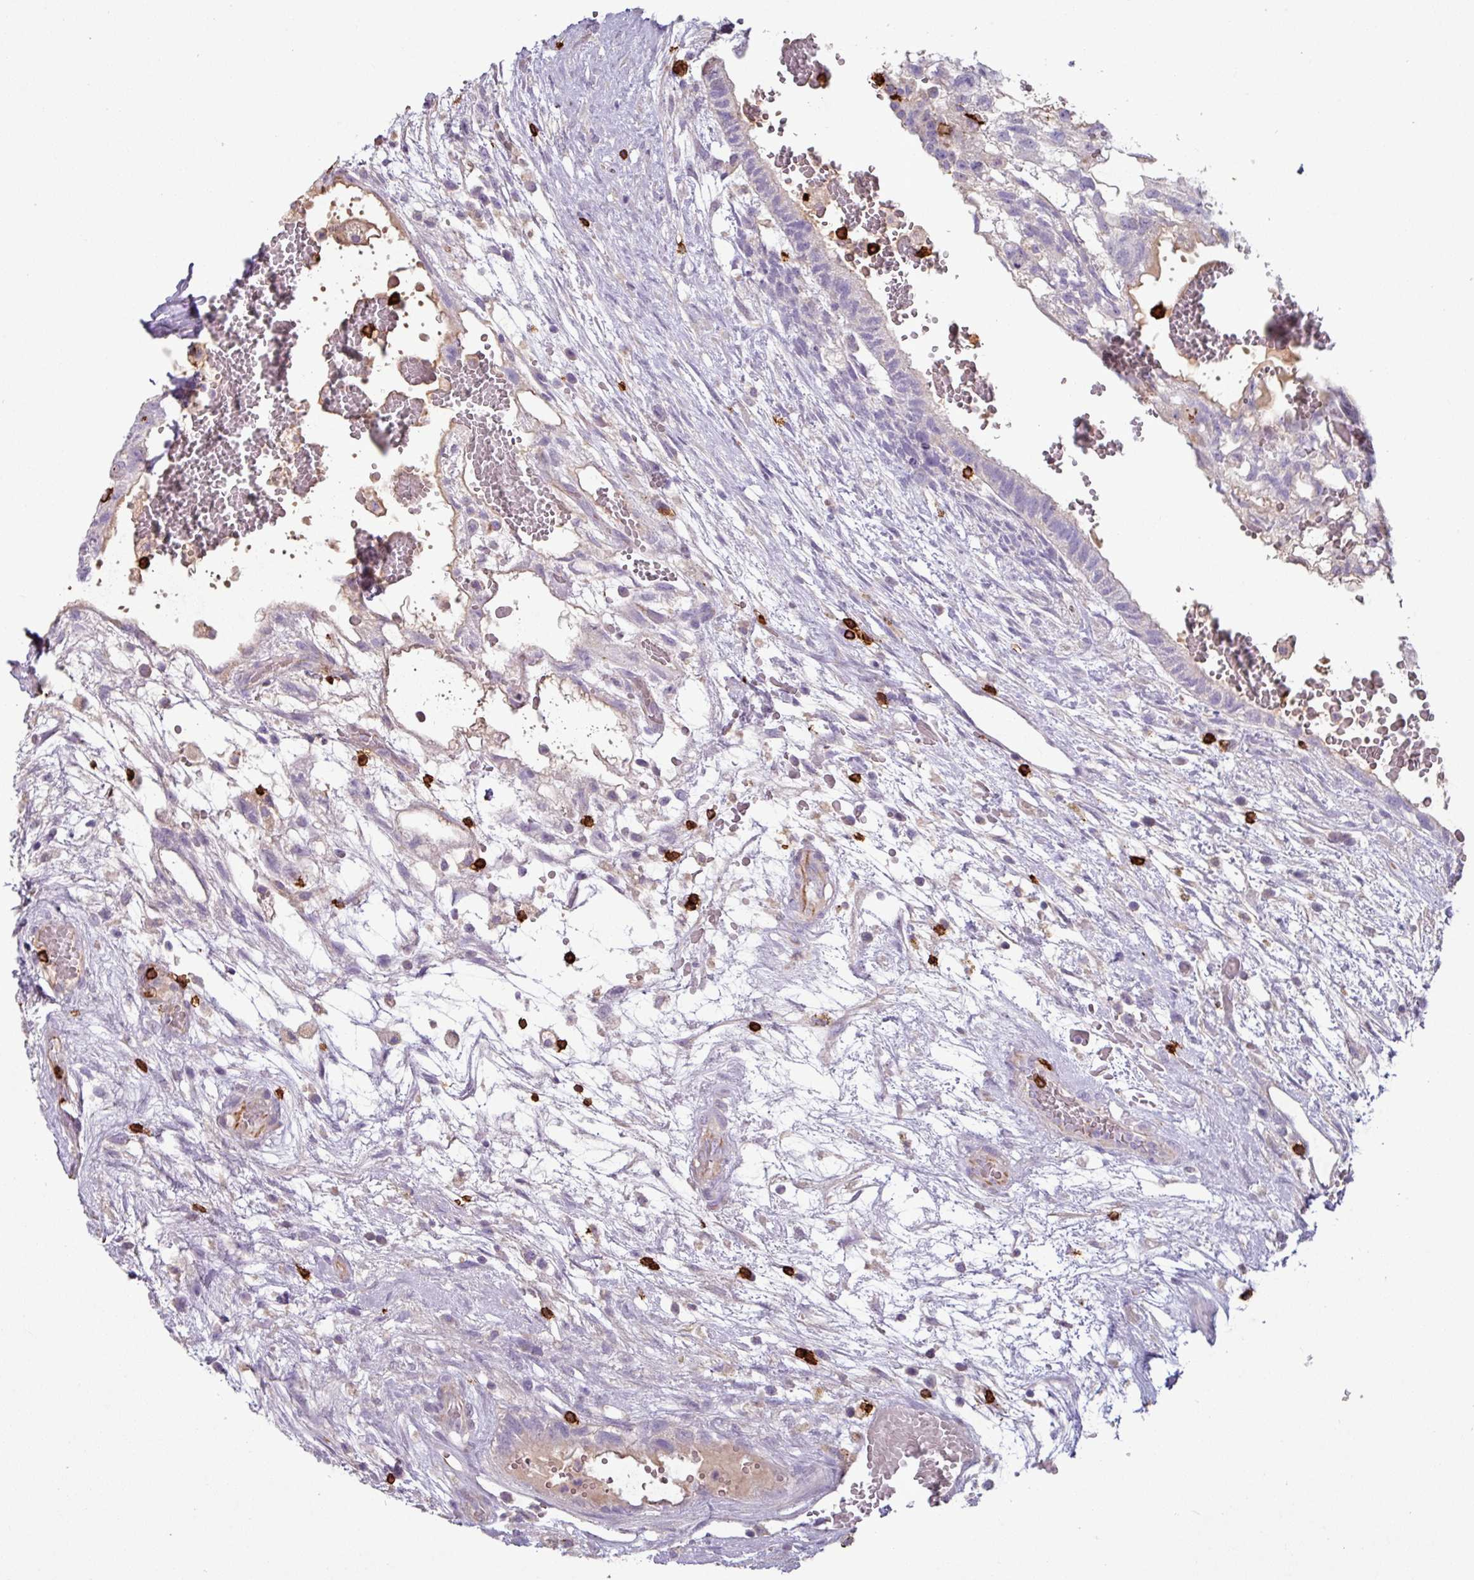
{"staining": {"intensity": "negative", "quantity": "none", "location": "none"}, "tissue": "testis cancer", "cell_type": "Tumor cells", "image_type": "cancer", "snomed": [{"axis": "morphology", "description": "Normal tissue, NOS"}, {"axis": "morphology", "description": "Carcinoma, Embryonal, NOS"}, {"axis": "topography", "description": "Testis"}], "caption": "Immunohistochemistry (IHC) micrograph of testis embryonal carcinoma stained for a protein (brown), which reveals no staining in tumor cells.", "gene": "CD8A", "patient": {"sex": "male", "age": 32}}